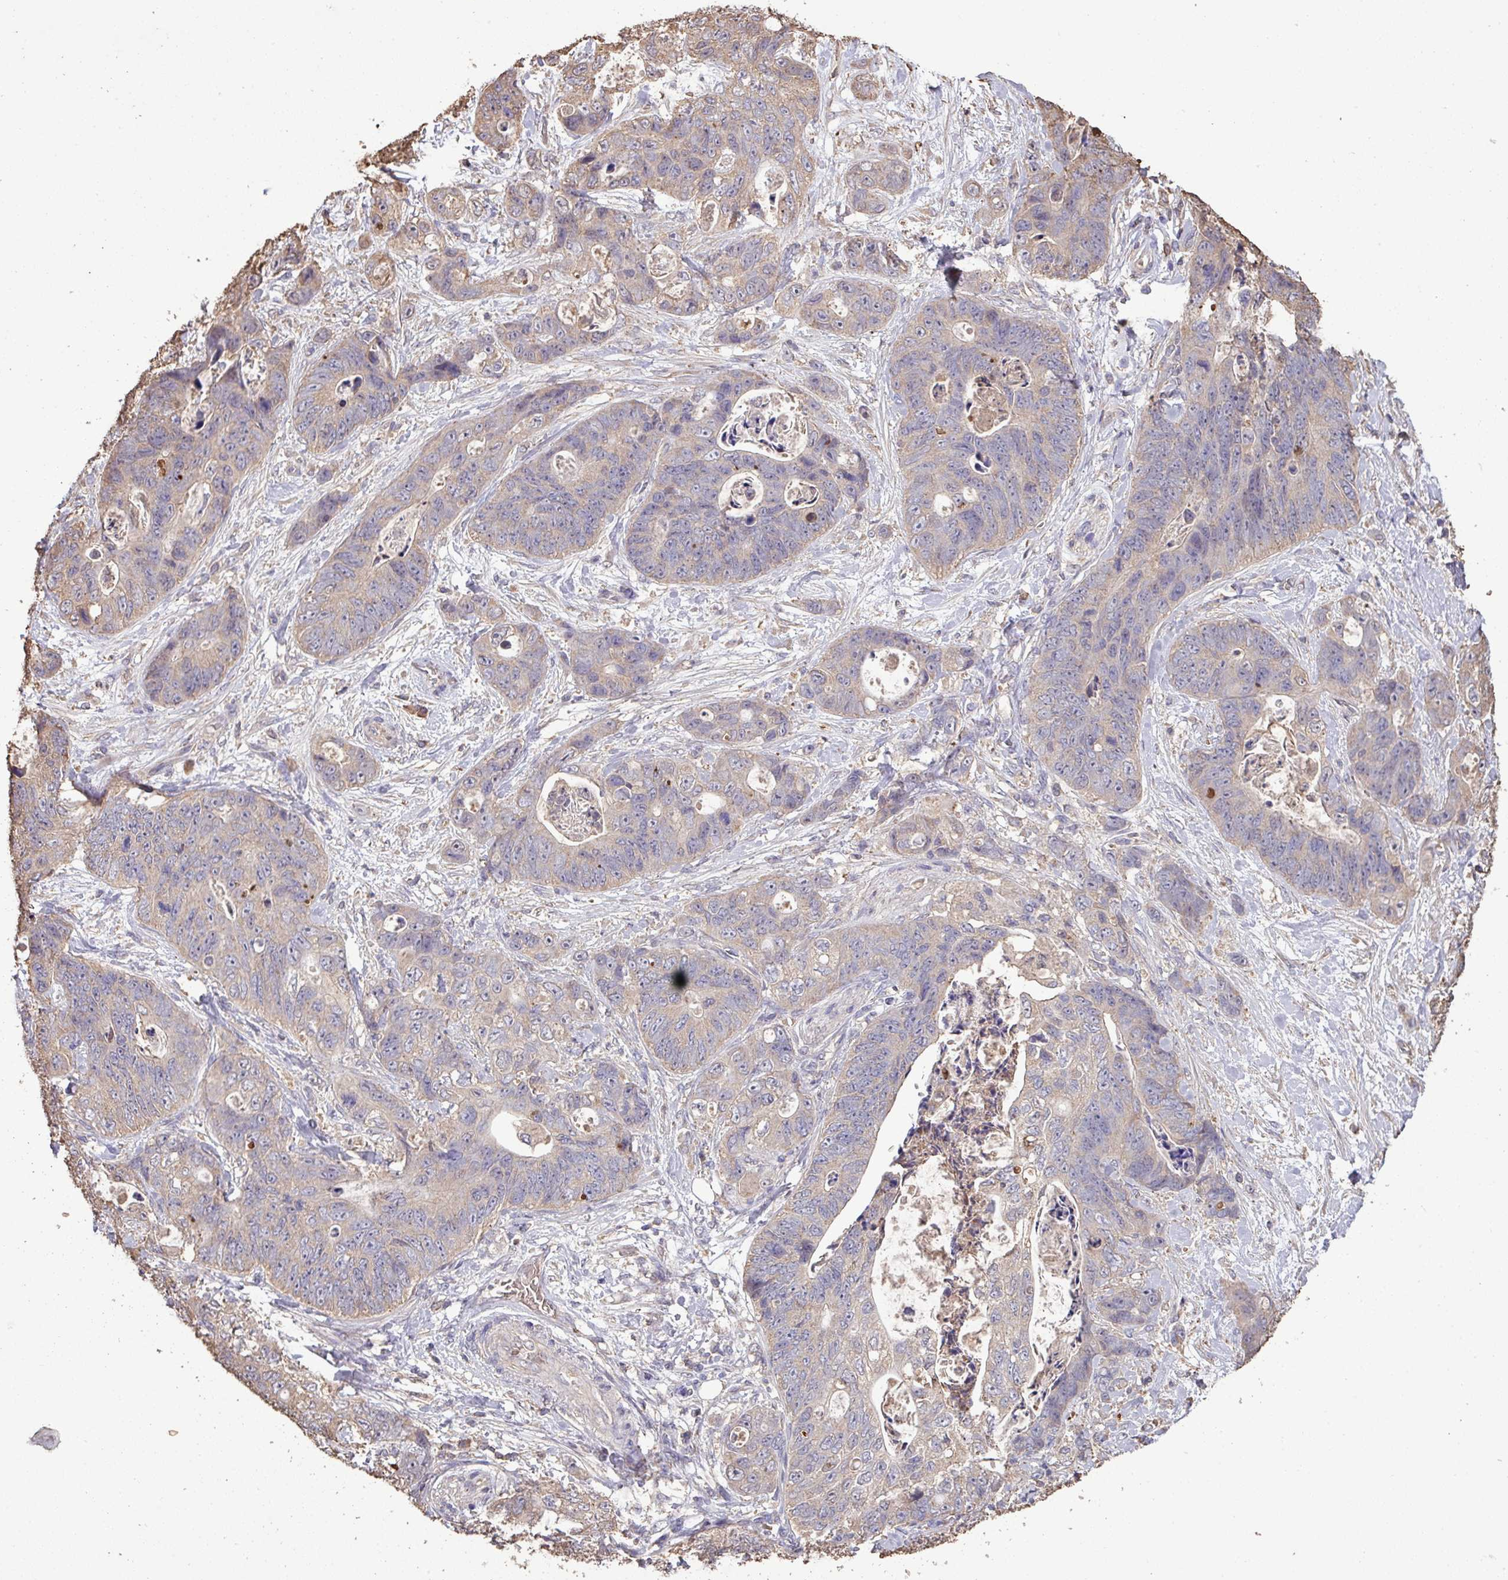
{"staining": {"intensity": "weak", "quantity": "25%-75%", "location": "cytoplasmic/membranous"}, "tissue": "stomach cancer", "cell_type": "Tumor cells", "image_type": "cancer", "snomed": [{"axis": "morphology", "description": "Normal tissue, NOS"}, {"axis": "morphology", "description": "Adenocarcinoma, NOS"}, {"axis": "topography", "description": "Stomach"}], "caption": "Tumor cells demonstrate low levels of weak cytoplasmic/membranous staining in approximately 25%-75% of cells in human stomach cancer.", "gene": "CAMK2B", "patient": {"sex": "female", "age": 89}}